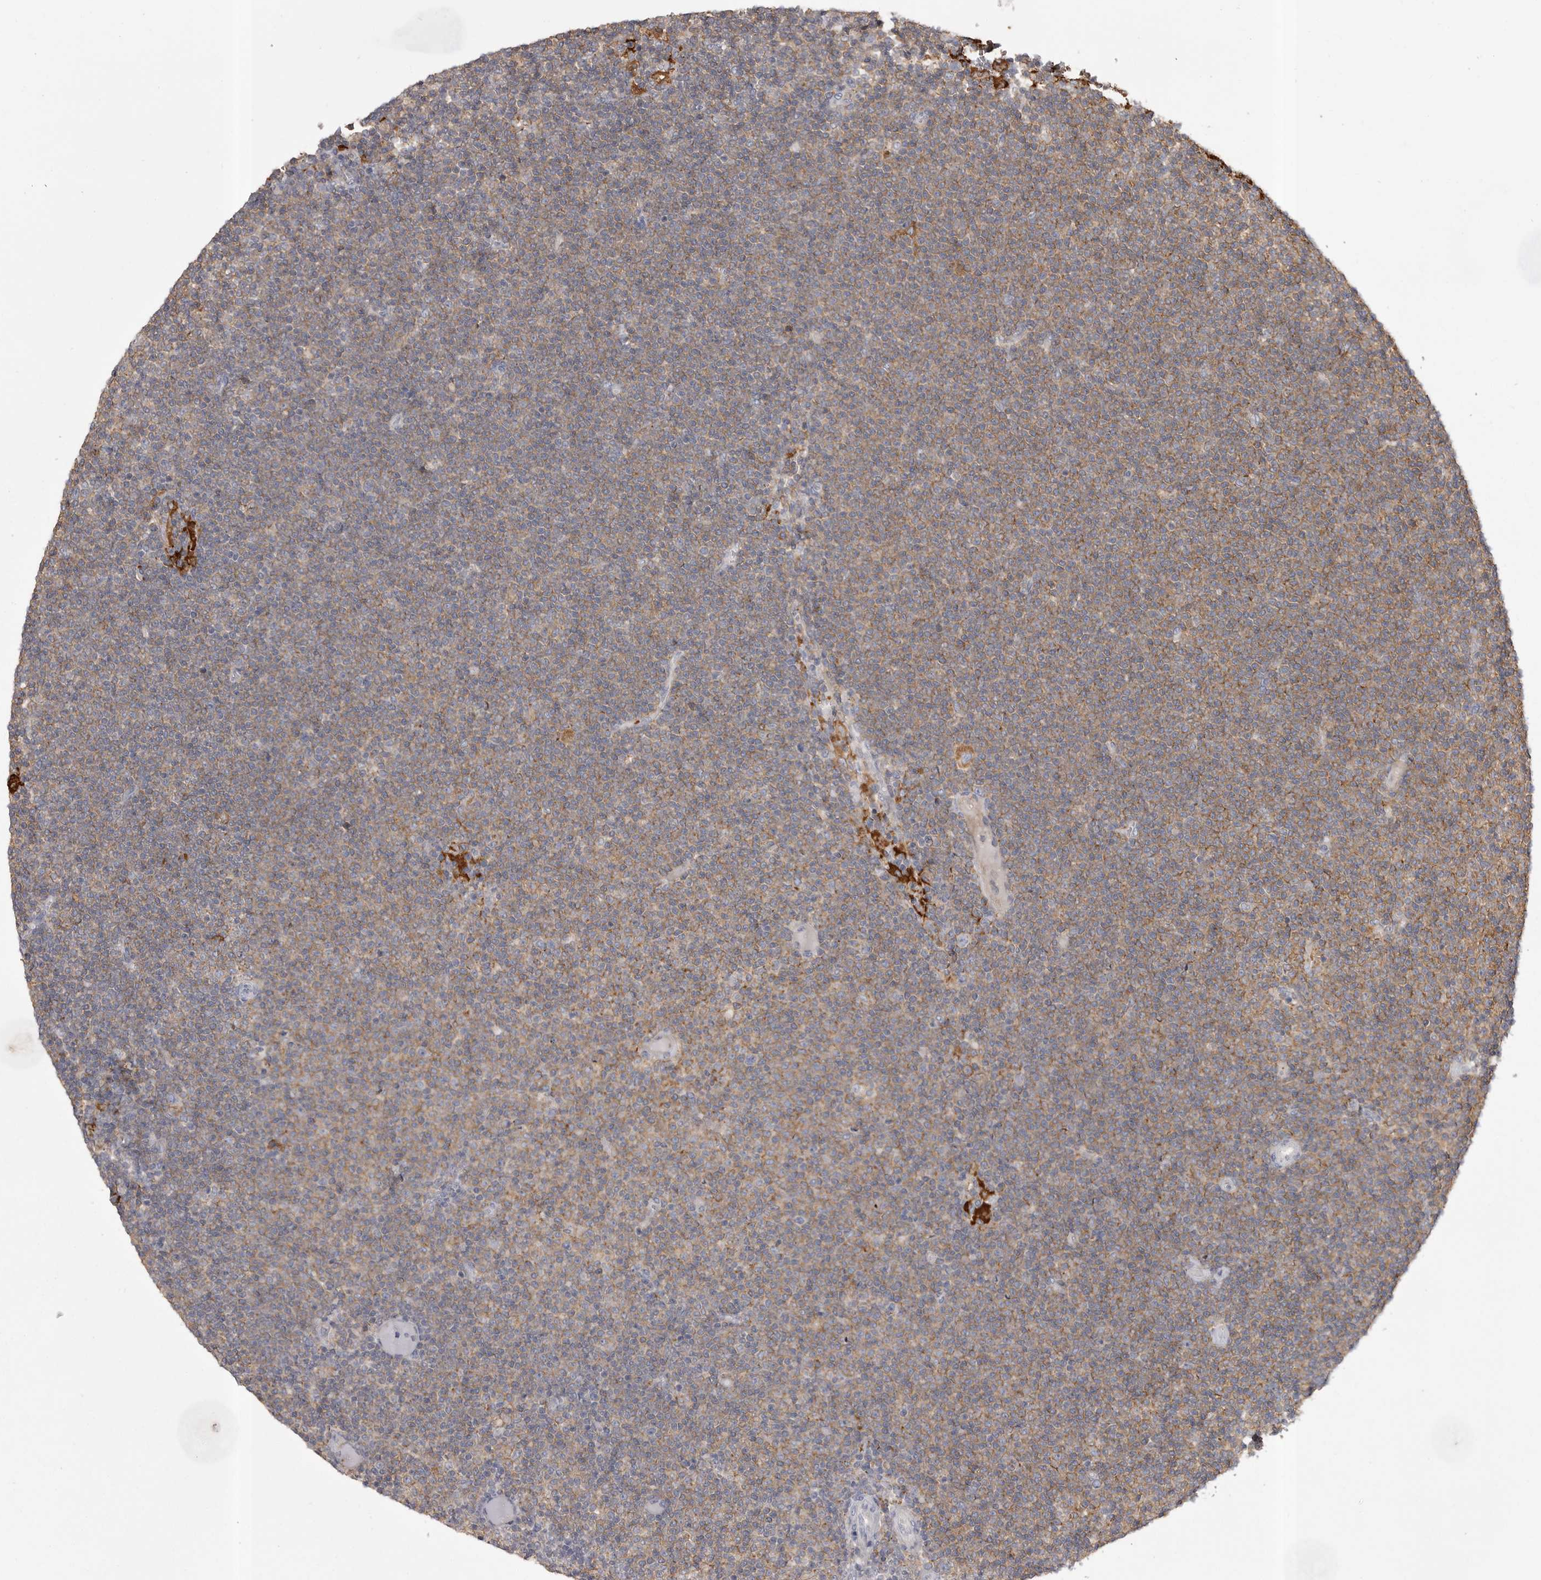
{"staining": {"intensity": "moderate", "quantity": ">75%", "location": "cytoplasmic/membranous"}, "tissue": "lymphoma", "cell_type": "Tumor cells", "image_type": "cancer", "snomed": [{"axis": "morphology", "description": "Malignant lymphoma, non-Hodgkin's type, Low grade"}, {"axis": "topography", "description": "Lymph node"}], "caption": "IHC photomicrograph of human lymphoma stained for a protein (brown), which exhibits medium levels of moderate cytoplasmic/membranous staining in about >75% of tumor cells.", "gene": "CMTM6", "patient": {"sex": "female", "age": 53}}